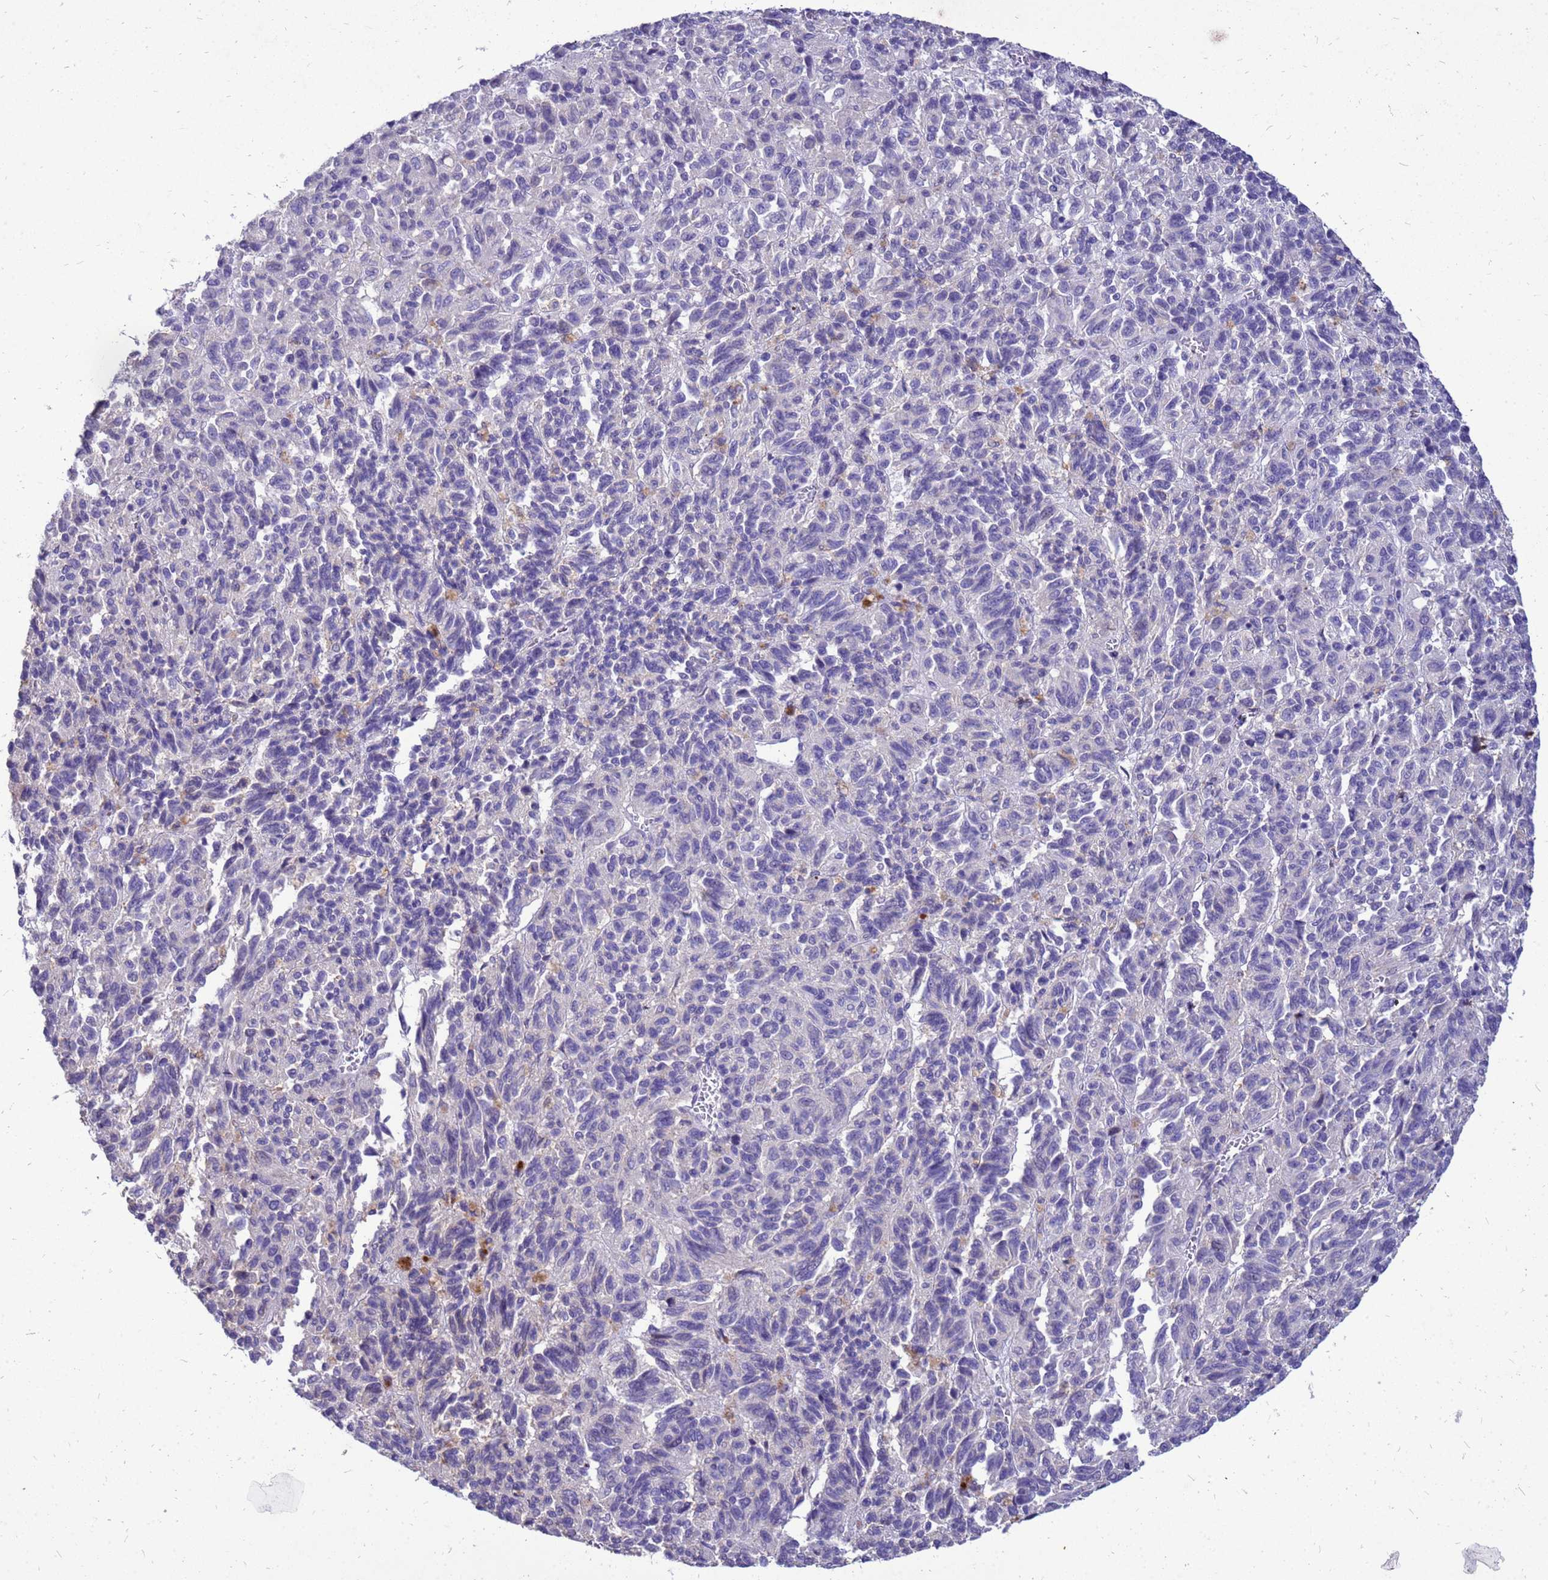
{"staining": {"intensity": "negative", "quantity": "none", "location": "none"}, "tissue": "melanoma", "cell_type": "Tumor cells", "image_type": "cancer", "snomed": [{"axis": "morphology", "description": "Malignant melanoma, Metastatic site"}, {"axis": "topography", "description": "Lung"}], "caption": "Immunohistochemistry (IHC) image of neoplastic tissue: melanoma stained with DAB reveals no significant protein expression in tumor cells.", "gene": "AKR1C1", "patient": {"sex": "male", "age": 64}}